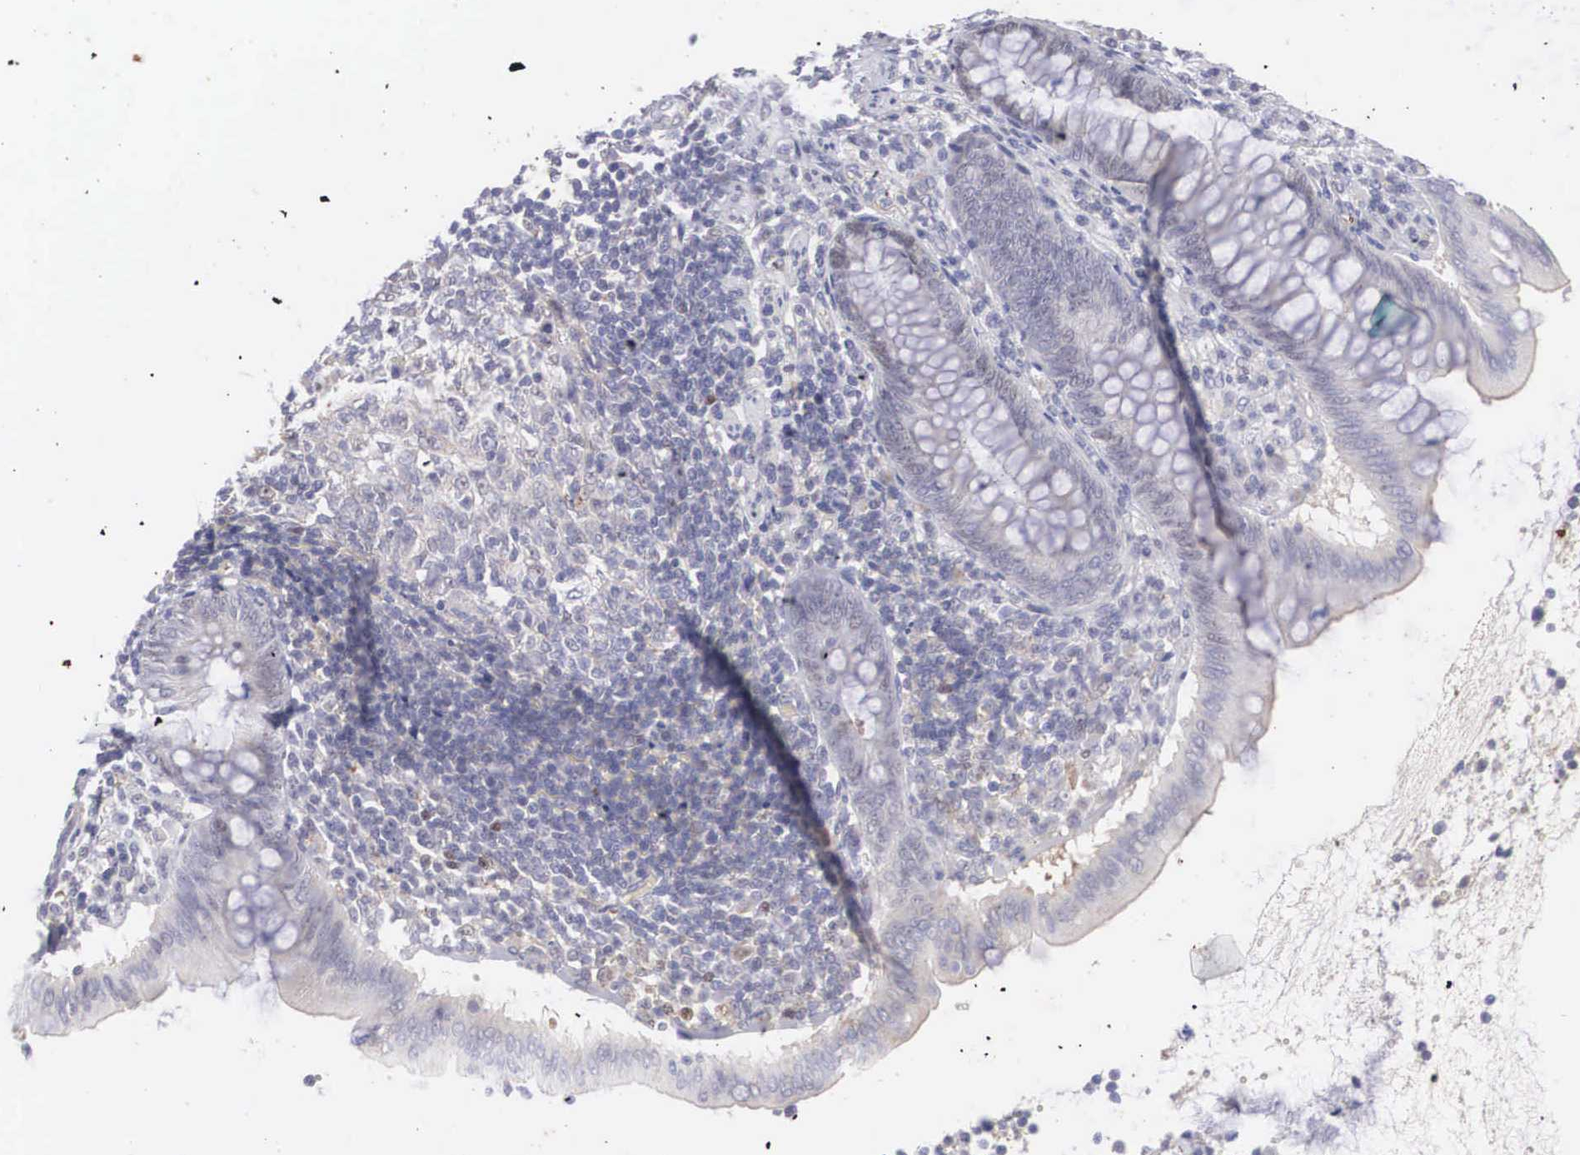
{"staining": {"intensity": "negative", "quantity": "none", "location": "none"}, "tissue": "appendix", "cell_type": "Glandular cells", "image_type": "normal", "snomed": [{"axis": "morphology", "description": "Normal tissue, NOS"}, {"axis": "topography", "description": "Appendix"}], "caption": "This image is of benign appendix stained with immunohistochemistry to label a protein in brown with the nuclei are counter-stained blue. There is no staining in glandular cells.", "gene": "RBPJ", "patient": {"sex": "female", "age": 34}}